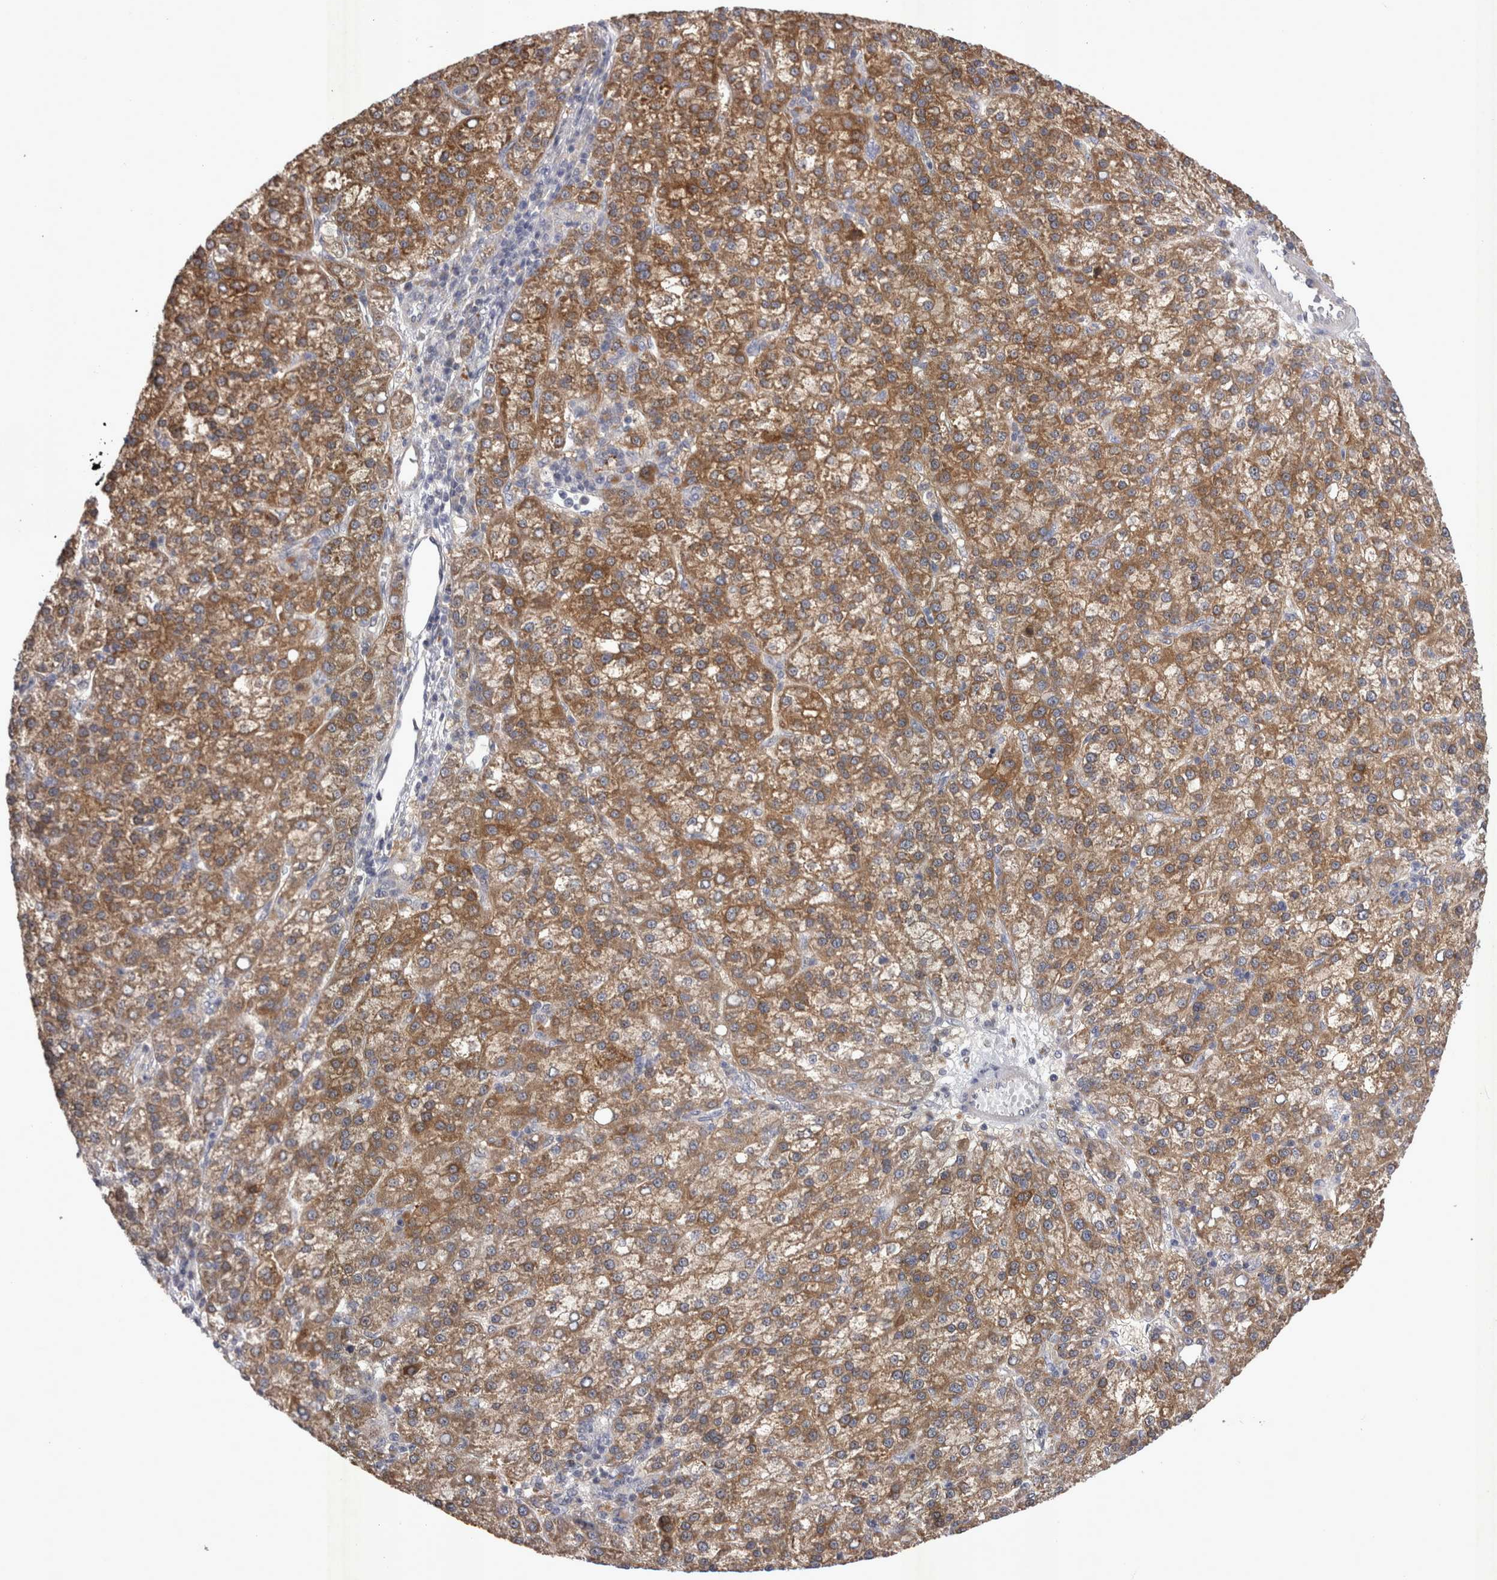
{"staining": {"intensity": "moderate", "quantity": ">75%", "location": "cytoplasmic/membranous"}, "tissue": "liver cancer", "cell_type": "Tumor cells", "image_type": "cancer", "snomed": [{"axis": "morphology", "description": "Carcinoma, Hepatocellular, NOS"}, {"axis": "topography", "description": "Liver"}], "caption": "Immunohistochemistry (IHC) photomicrograph of neoplastic tissue: liver cancer stained using immunohistochemistry shows medium levels of moderate protein expression localized specifically in the cytoplasmic/membranous of tumor cells, appearing as a cytoplasmic/membranous brown color.", "gene": "CTBS", "patient": {"sex": "female", "age": 58}}